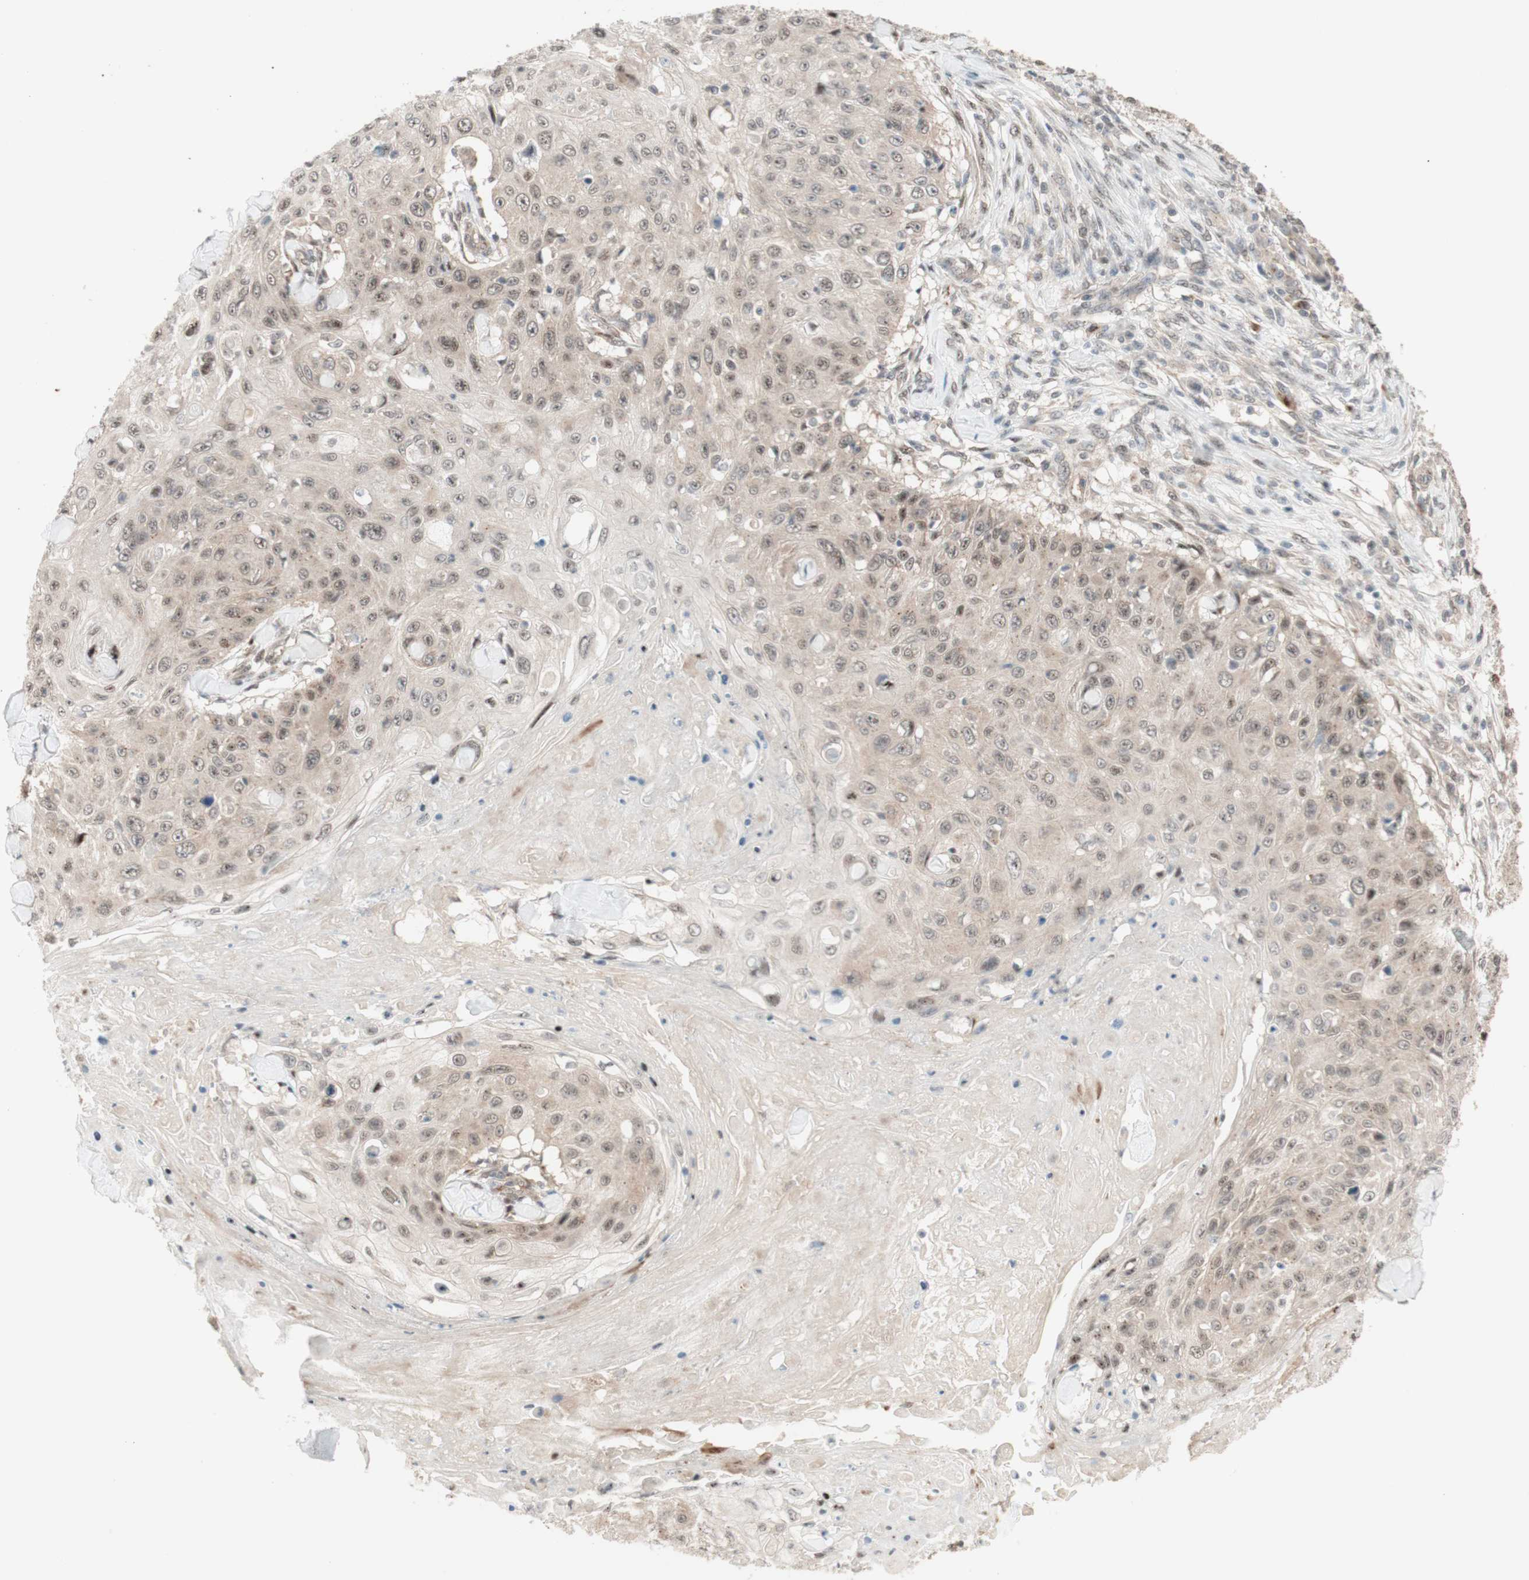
{"staining": {"intensity": "moderate", "quantity": ">75%", "location": "cytoplasmic/membranous"}, "tissue": "skin cancer", "cell_type": "Tumor cells", "image_type": "cancer", "snomed": [{"axis": "morphology", "description": "Squamous cell carcinoma, NOS"}, {"axis": "topography", "description": "Skin"}], "caption": "Brown immunohistochemical staining in human skin cancer exhibits moderate cytoplasmic/membranous expression in about >75% of tumor cells.", "gene": "CYLD", "patient": {"sex": "male", "age": 86}}